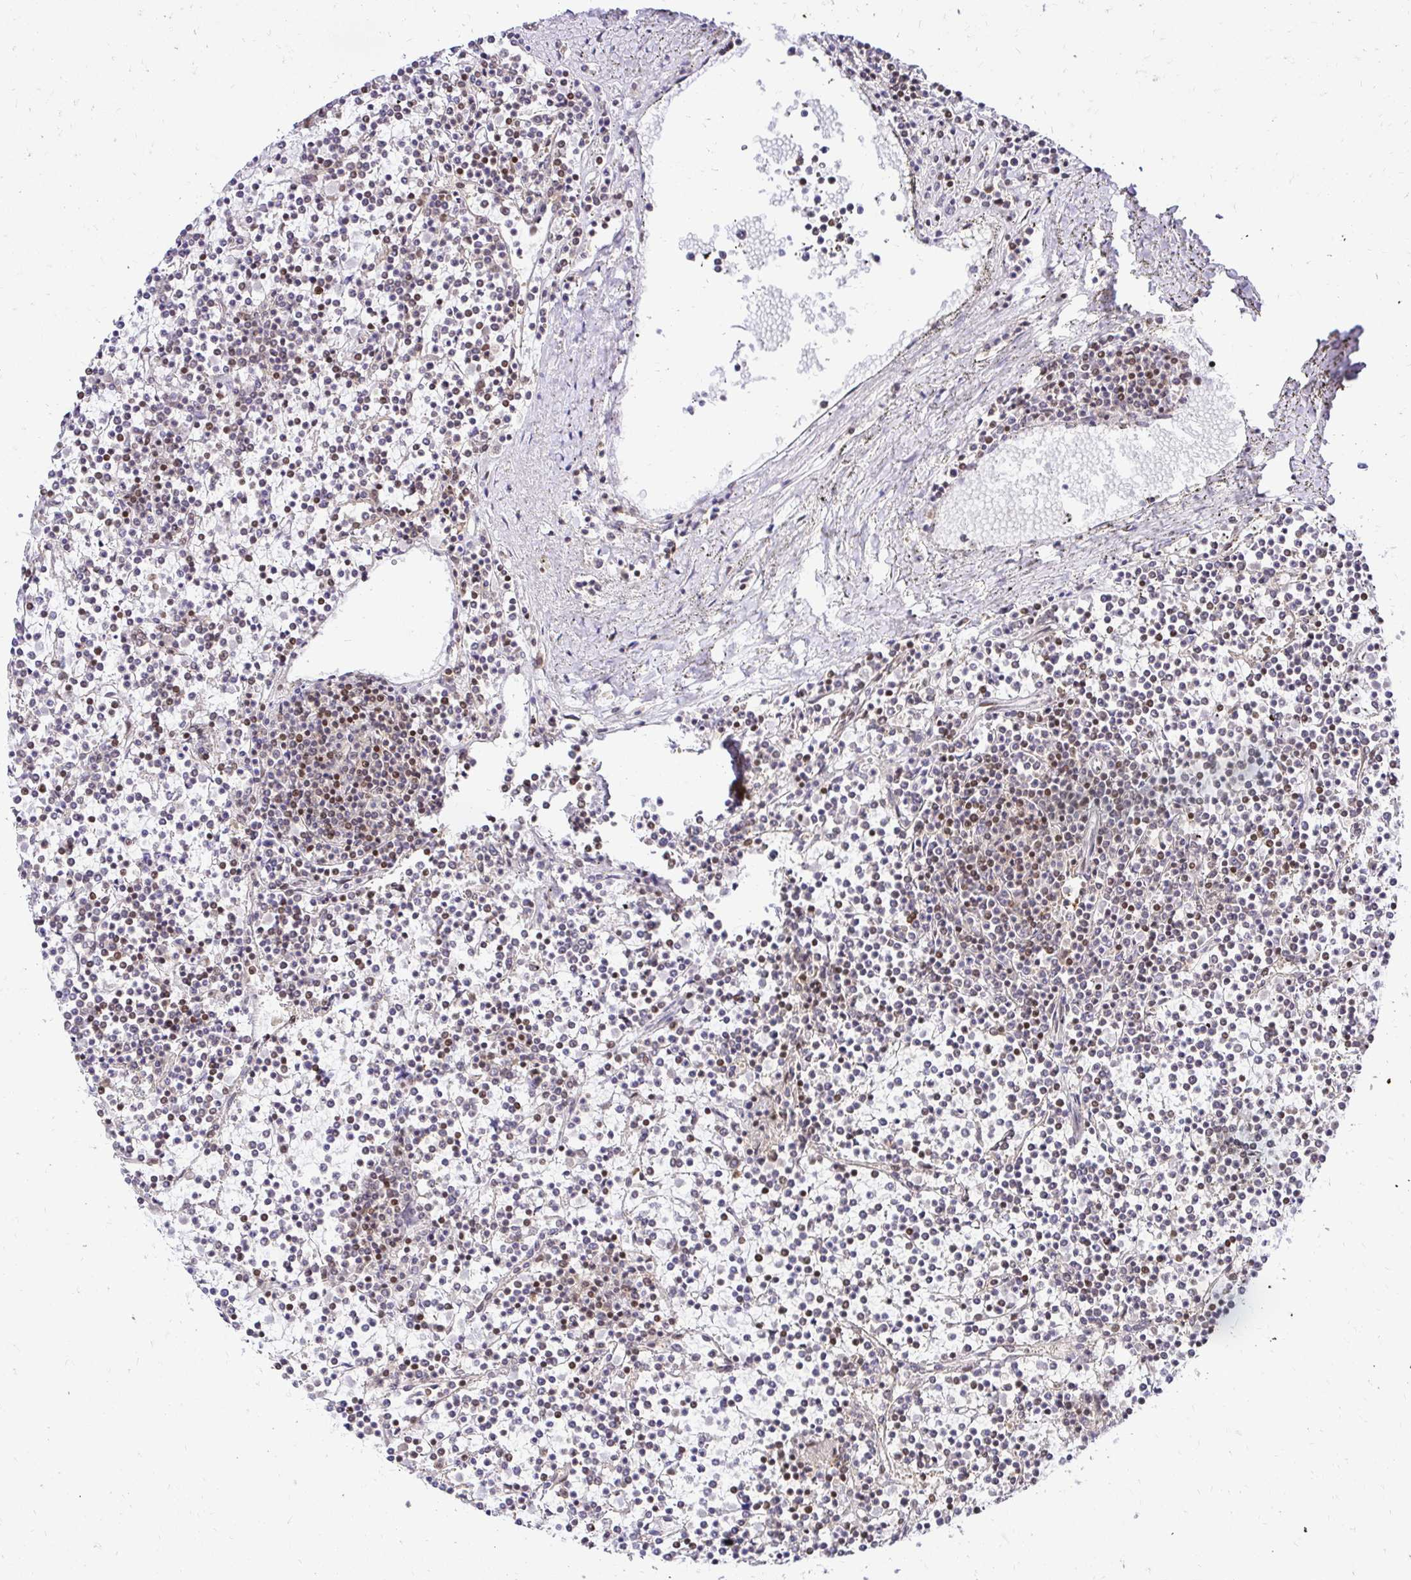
{"staining": {"intensity": "negative", "quantity": "none", "location": "none"}, "tissue": "lymphoma", "cell_type": "Tumor cells", "image_type": "cancer", "snomed": [{"axis": "morphology", "description": "Malignant lymphoma, non-Hodgkin's type, Low grade"}, {"axis": "topography", "description": "Spleen"}], "caption": "Immunohistochemistry of malignant lymphoma, non-Hodgkin's type (low-grade) shows no expression in tumor cells.", "gene": "GLYR1", "patient": {"sex": "female", "age": 19}}